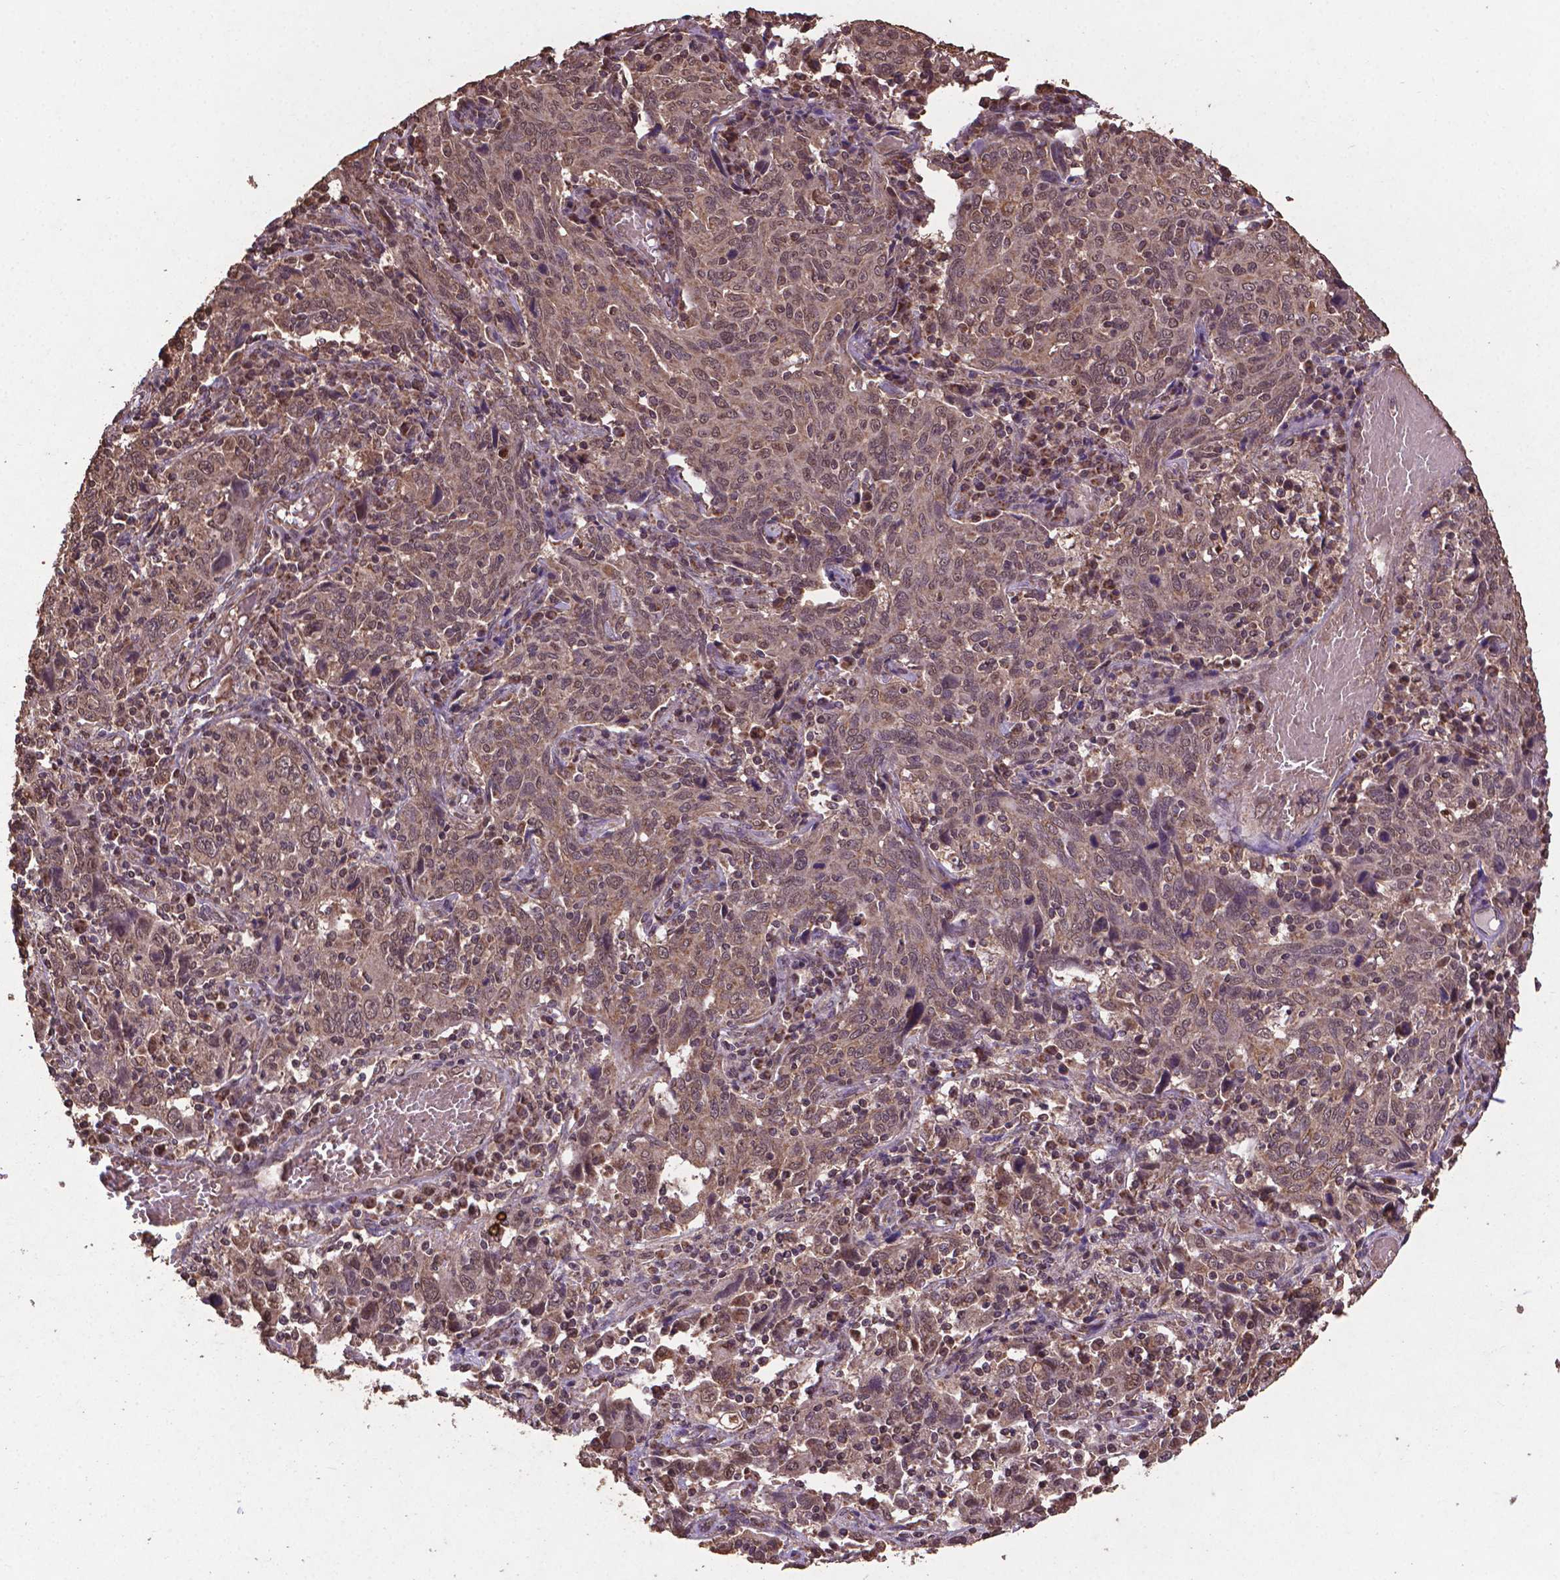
{"staining": {"intensity": "weak", "quantity": ">75%", "location": "cytoplasmic/membranous,nuclear"}, "tissue": "cervical cancer", "cell_type": "Tumor cells", "image_type": "cancer", "snomed": [{"axis": "morphology", "description": "Squamous cell carcinoma, NOS"}, {"axis": "topography", "description": "Cervix"}], "caption": "Cervical squamous cell carcinoma was stained to show a protein in brown. There is low levels of weak cytoplasmic/membranous and nuclear staining in approximately >75% of tumor cells. (IHC, brightfield microscopy, high magnification).", "gene": "DCAF1", "patient": {"sex": "female", "age": 46}}